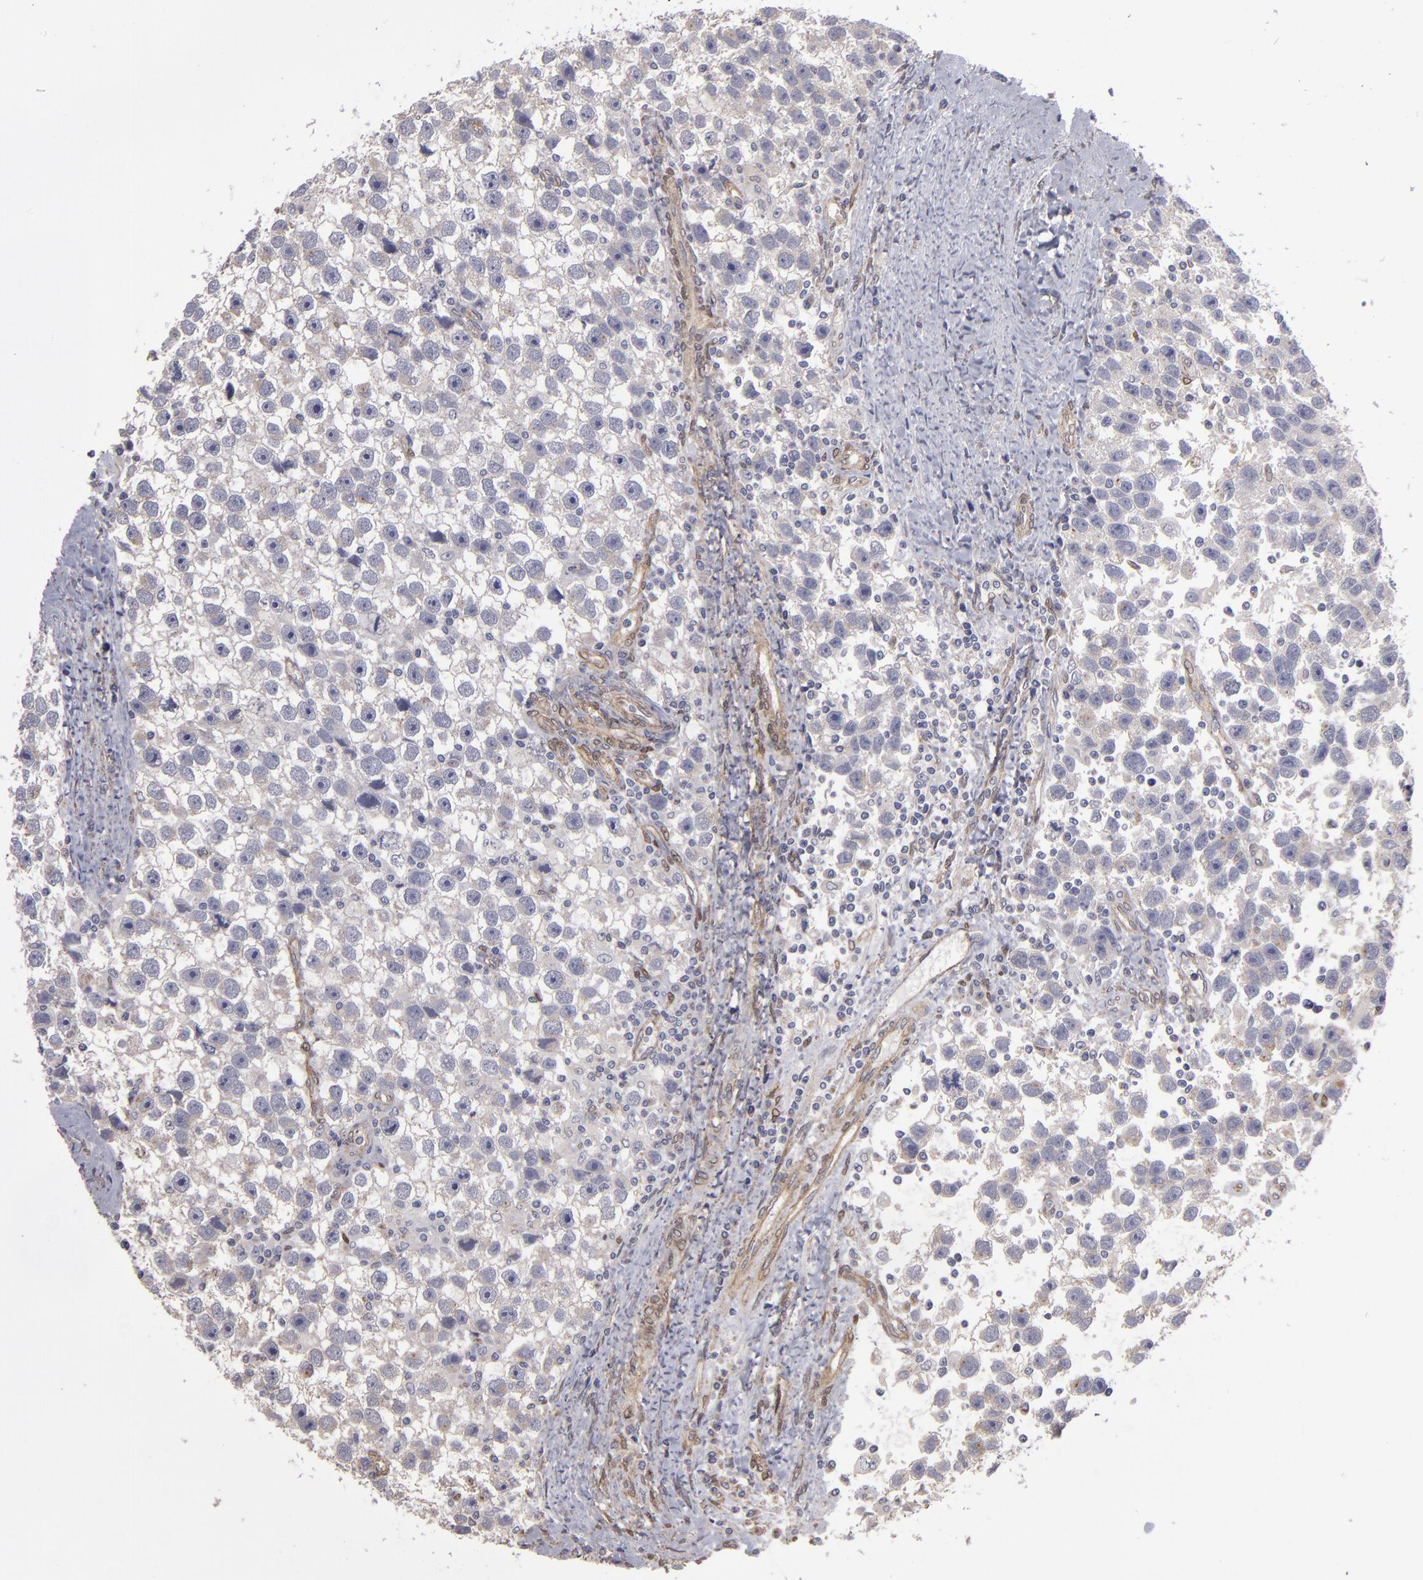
{"staining": {"intensity": "weak", "quantity": ">75%", "location": "cytoplasmic/membranous"}, "tissue": "testis cancer", "cell_type": "Tumor cells", "image_type": "cancer", "snomed": [{"axis": "morphology", "description": "Seminoma, NOS"}, {"axis": "topography", "description": "Testis"}], "caption": "Immunohistochemical staining of testis cancer (seminoma) shows low levels of weak cytoplasmic/membranous expression in approximately >75% of tumor cells.", "gene": "NDRG2", "patient": {"sex": "male", "age": 43}}